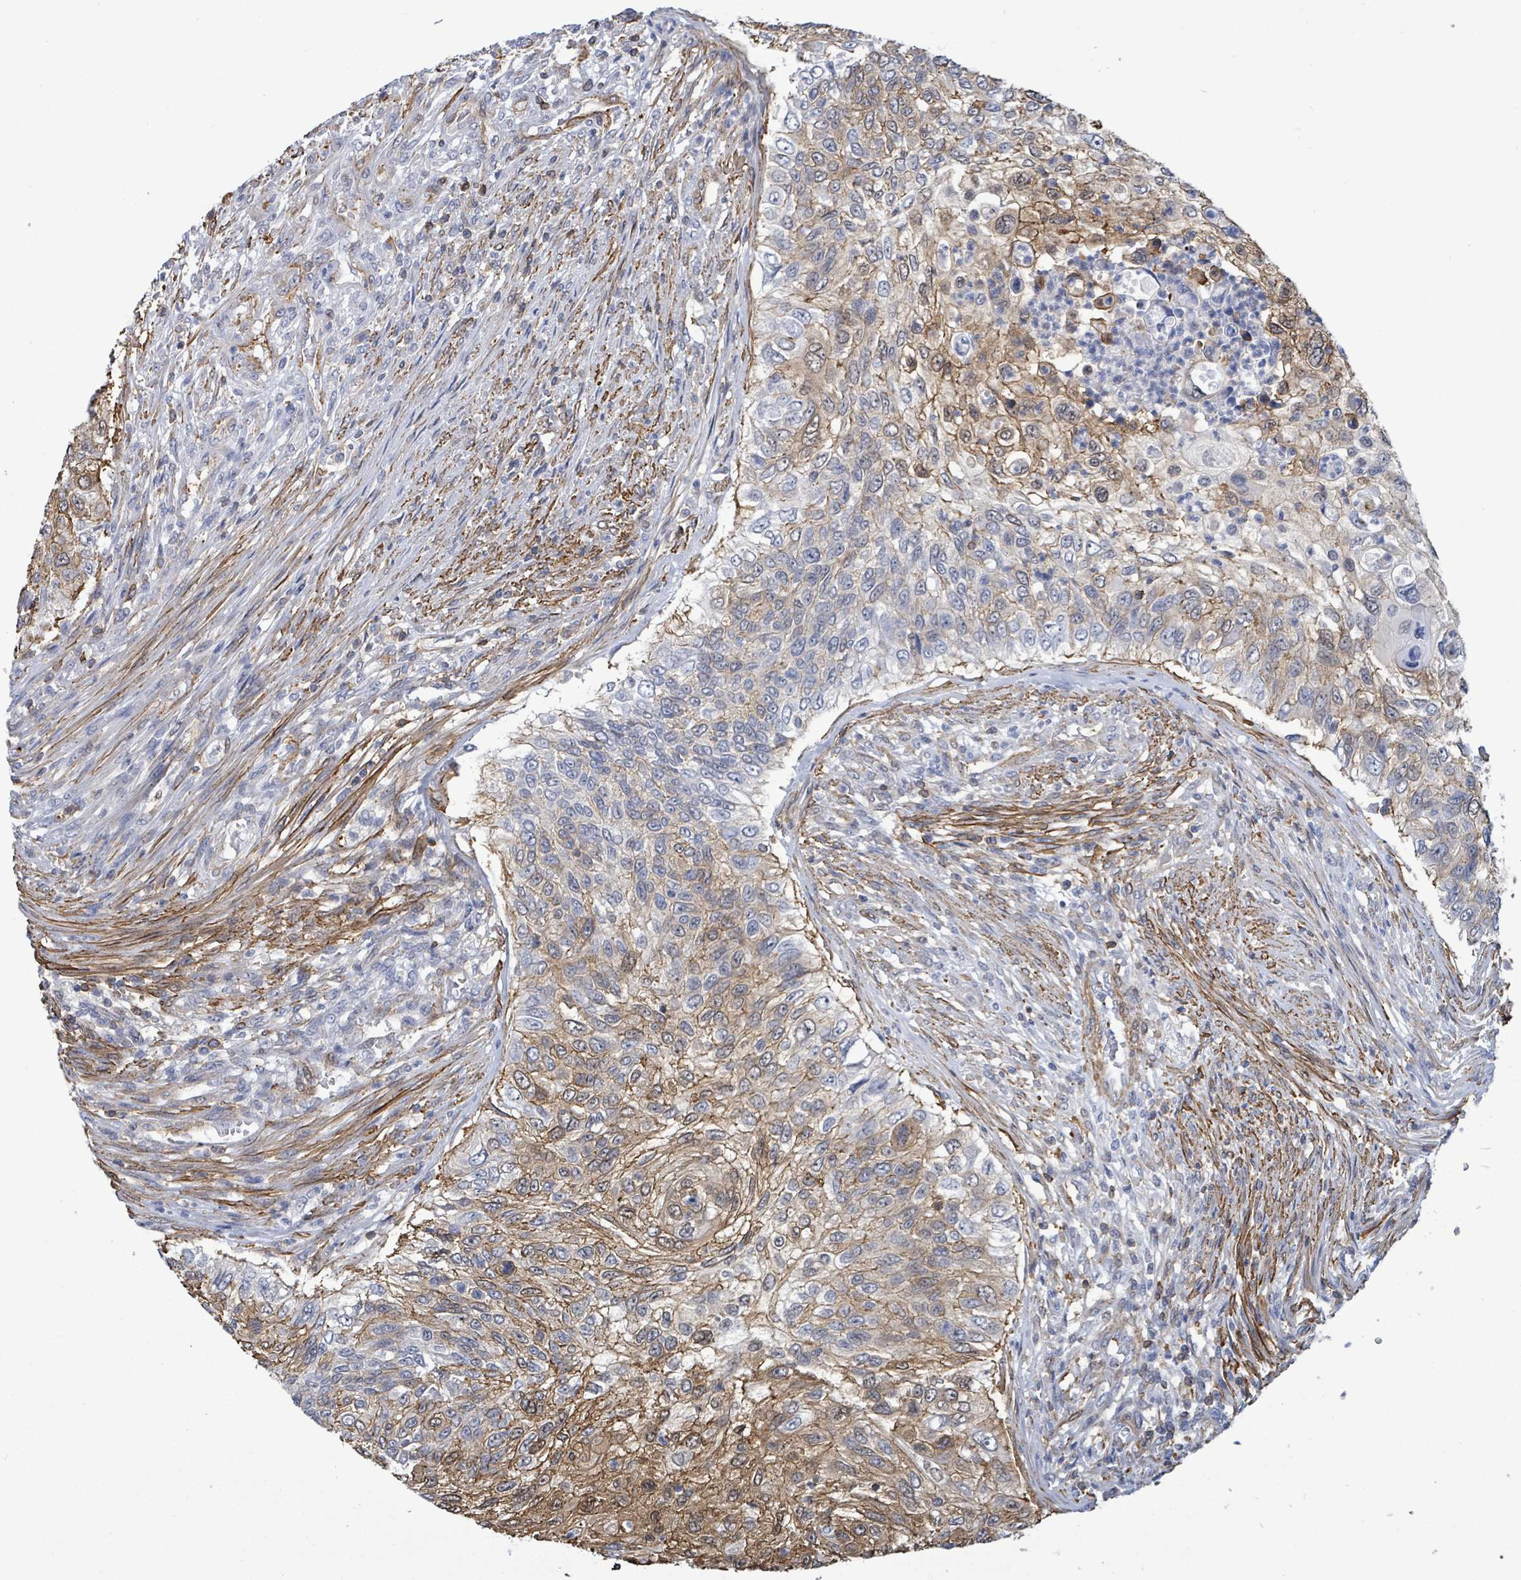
{"staining": {"intensity": "moderate", "quantity": "25%-75%", "location": "cytoplasmic/membranous"}, "tissue": "urothelial cancer", "cell_type": "Tumor cells", "image_type": "cancer", "snomed": [{"axis": "morphology", "description": "Urothelial carcinoma, High grade"}, {"axis": "topography", "description": "Urinary bladder"}], "caption": "Immunohistochemistry histopathology image of human urothelial cancer stained for a protein (brown), which reveals medium levels of moderate cytoplasmic/membranous expression in about 25%-75% of tumor cells.", "gene": "PRKRIP1", "patient": {"sex": "female", "age": 60}}